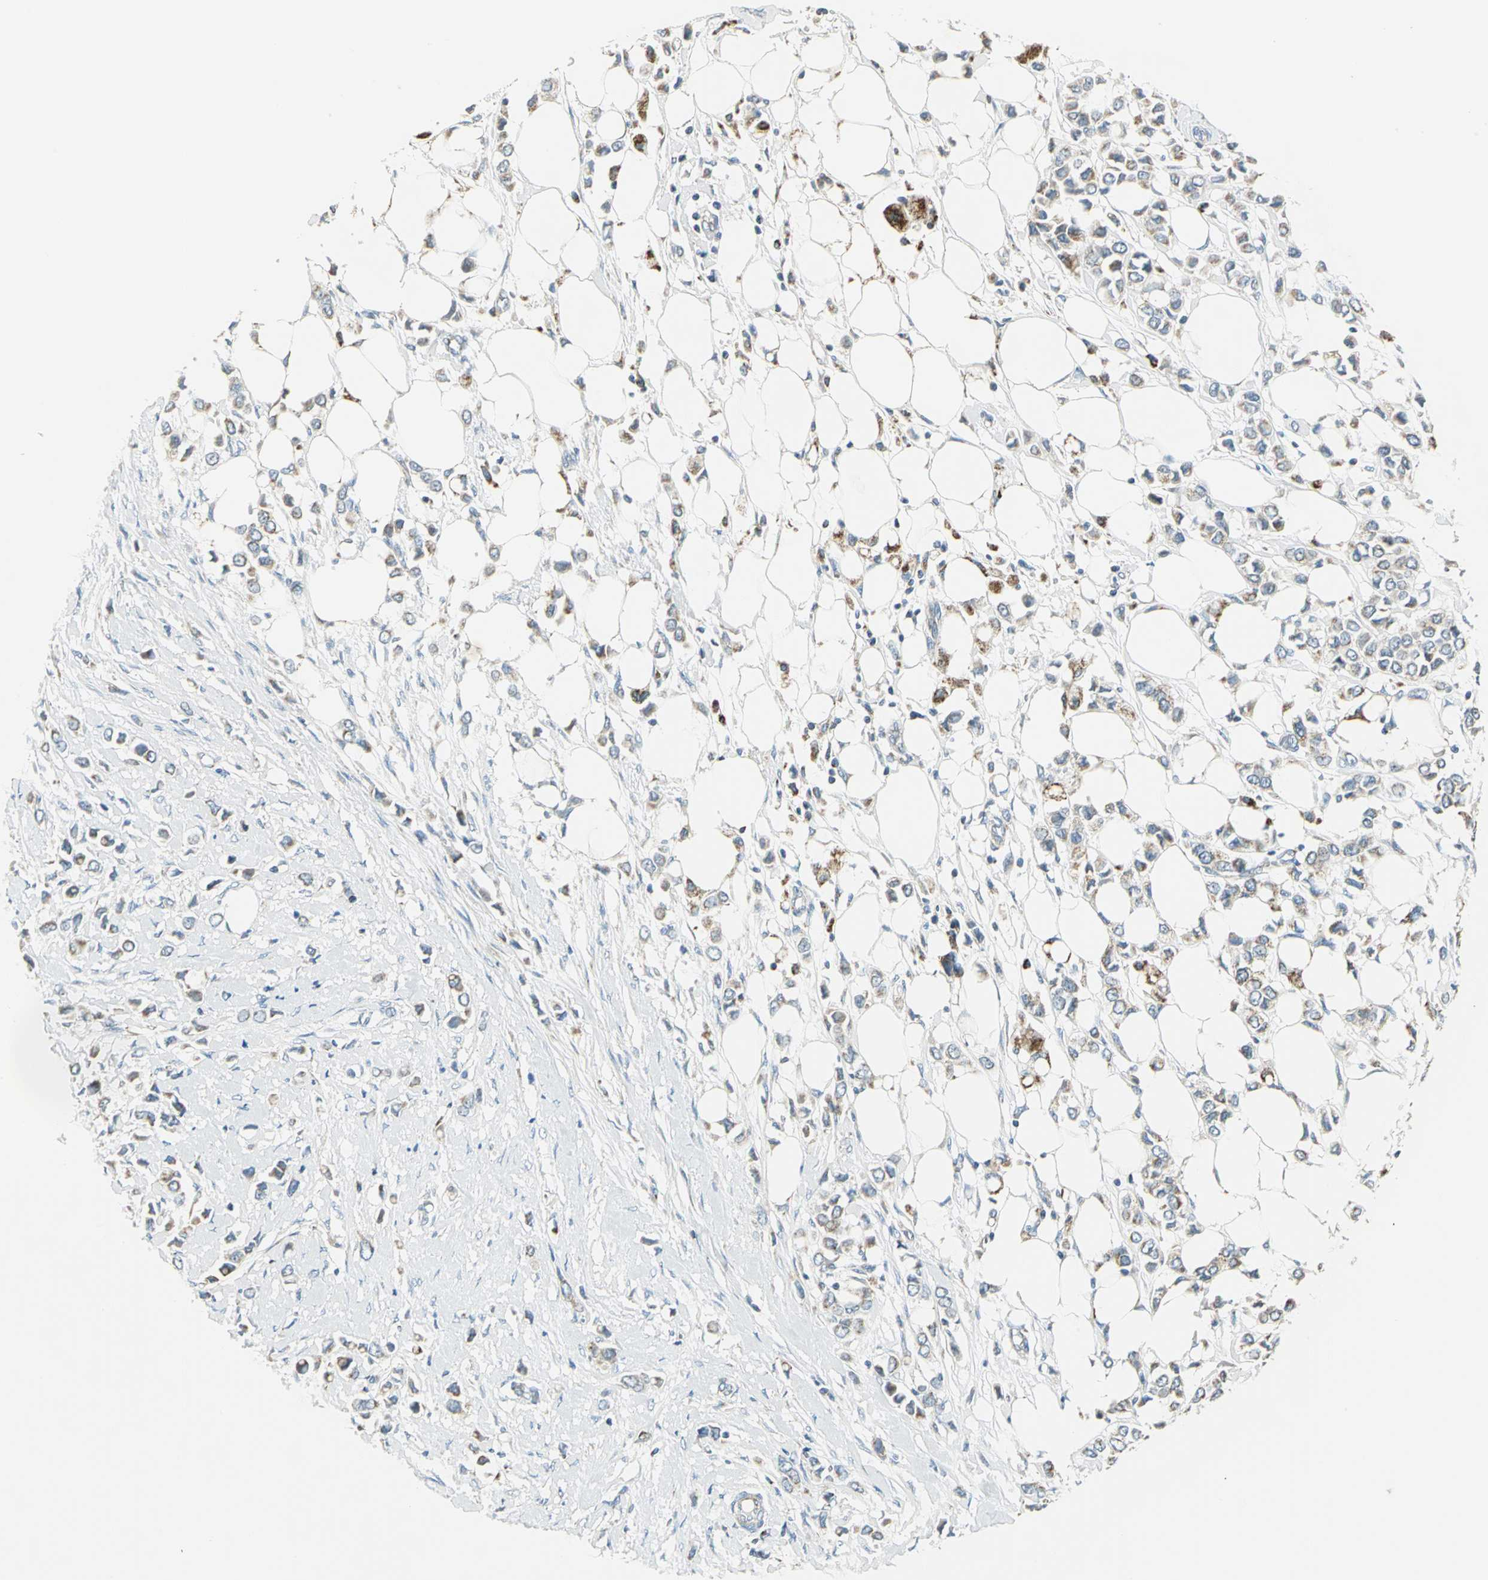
{"staining": {"intensity": "moderate", "quantity": ">75%", "location": "cytoplasmic/membranous"}, "tissue": "breast cancer", "cell_type": "Tumor cells", "image_type": "cancer", "snomed": [{"axis": "morphology", "description": "Lobular carcinoma"}, {"axis": "topography", "description": "Breast"}], "caption": "A micrograph of human breast cancer (lobular carcinoma) stained for a protein reveals moderate cytoplasmic/membranous brown staining in tumor cells. (DAB IHC, brown staining for protein, blue staining for nuclei).", "gene": "ACADM", "patient": {"sex": "female", "age": 51}}